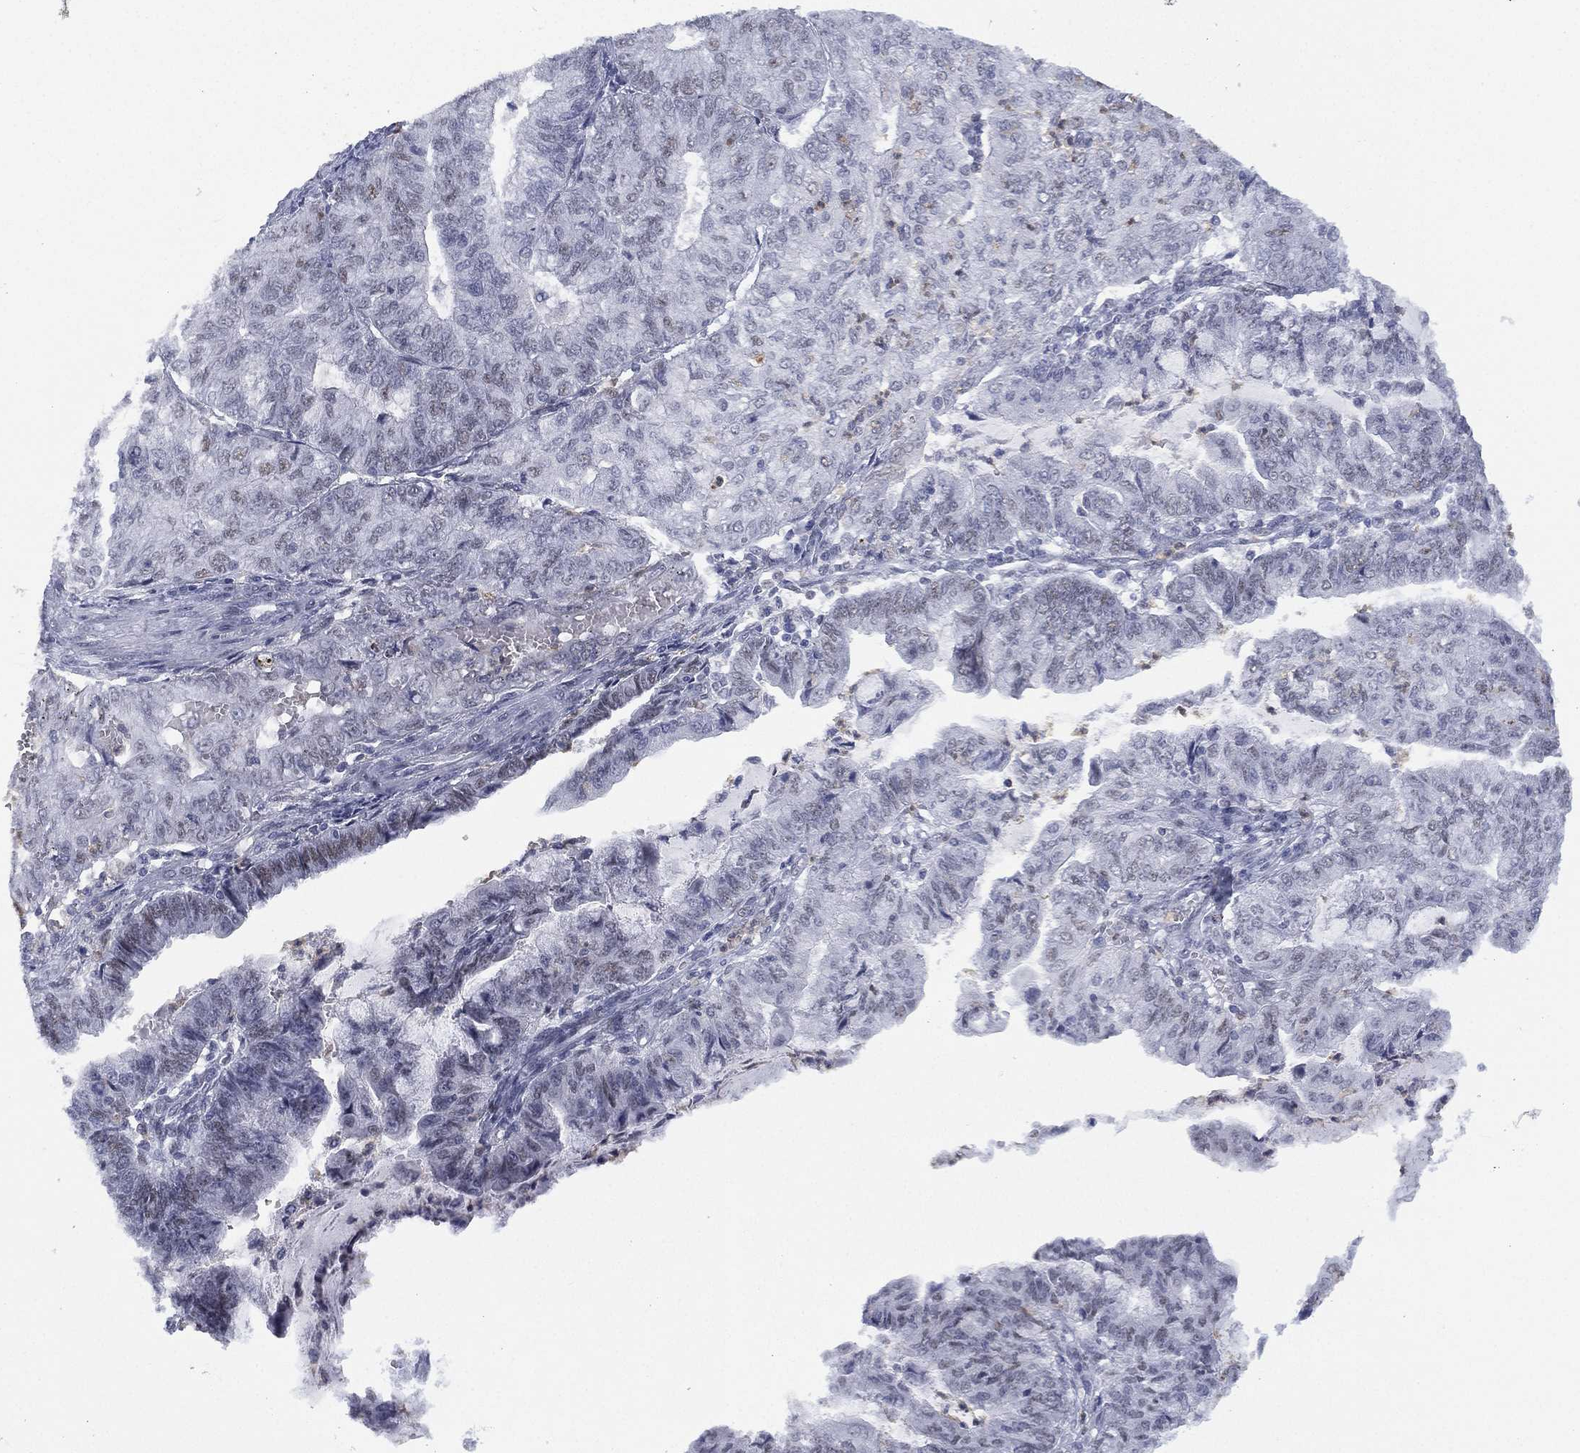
{"staining": {"intensity": "negative", "quantity": "none", "location": "none"}, "tissue": "endometrial cancer", "cell_type": "Tumor cells", "image_type": "cancer", "snomed": [{"axis": "morphology", "description": "Adenocarcinoma, NOS"}, {"axis": "topography", "description": "Endometrium"}], "caption": "Tumor cells show no significant positivity in endometrial adenocarcinoma. (Brightfield microscopy of DAB (3,3'-diaminobenzidine) immunohistochemistry (IHC) at high magnification).", "gene": "ZNF711", "patient": {"sex": "female", "age": 82}}